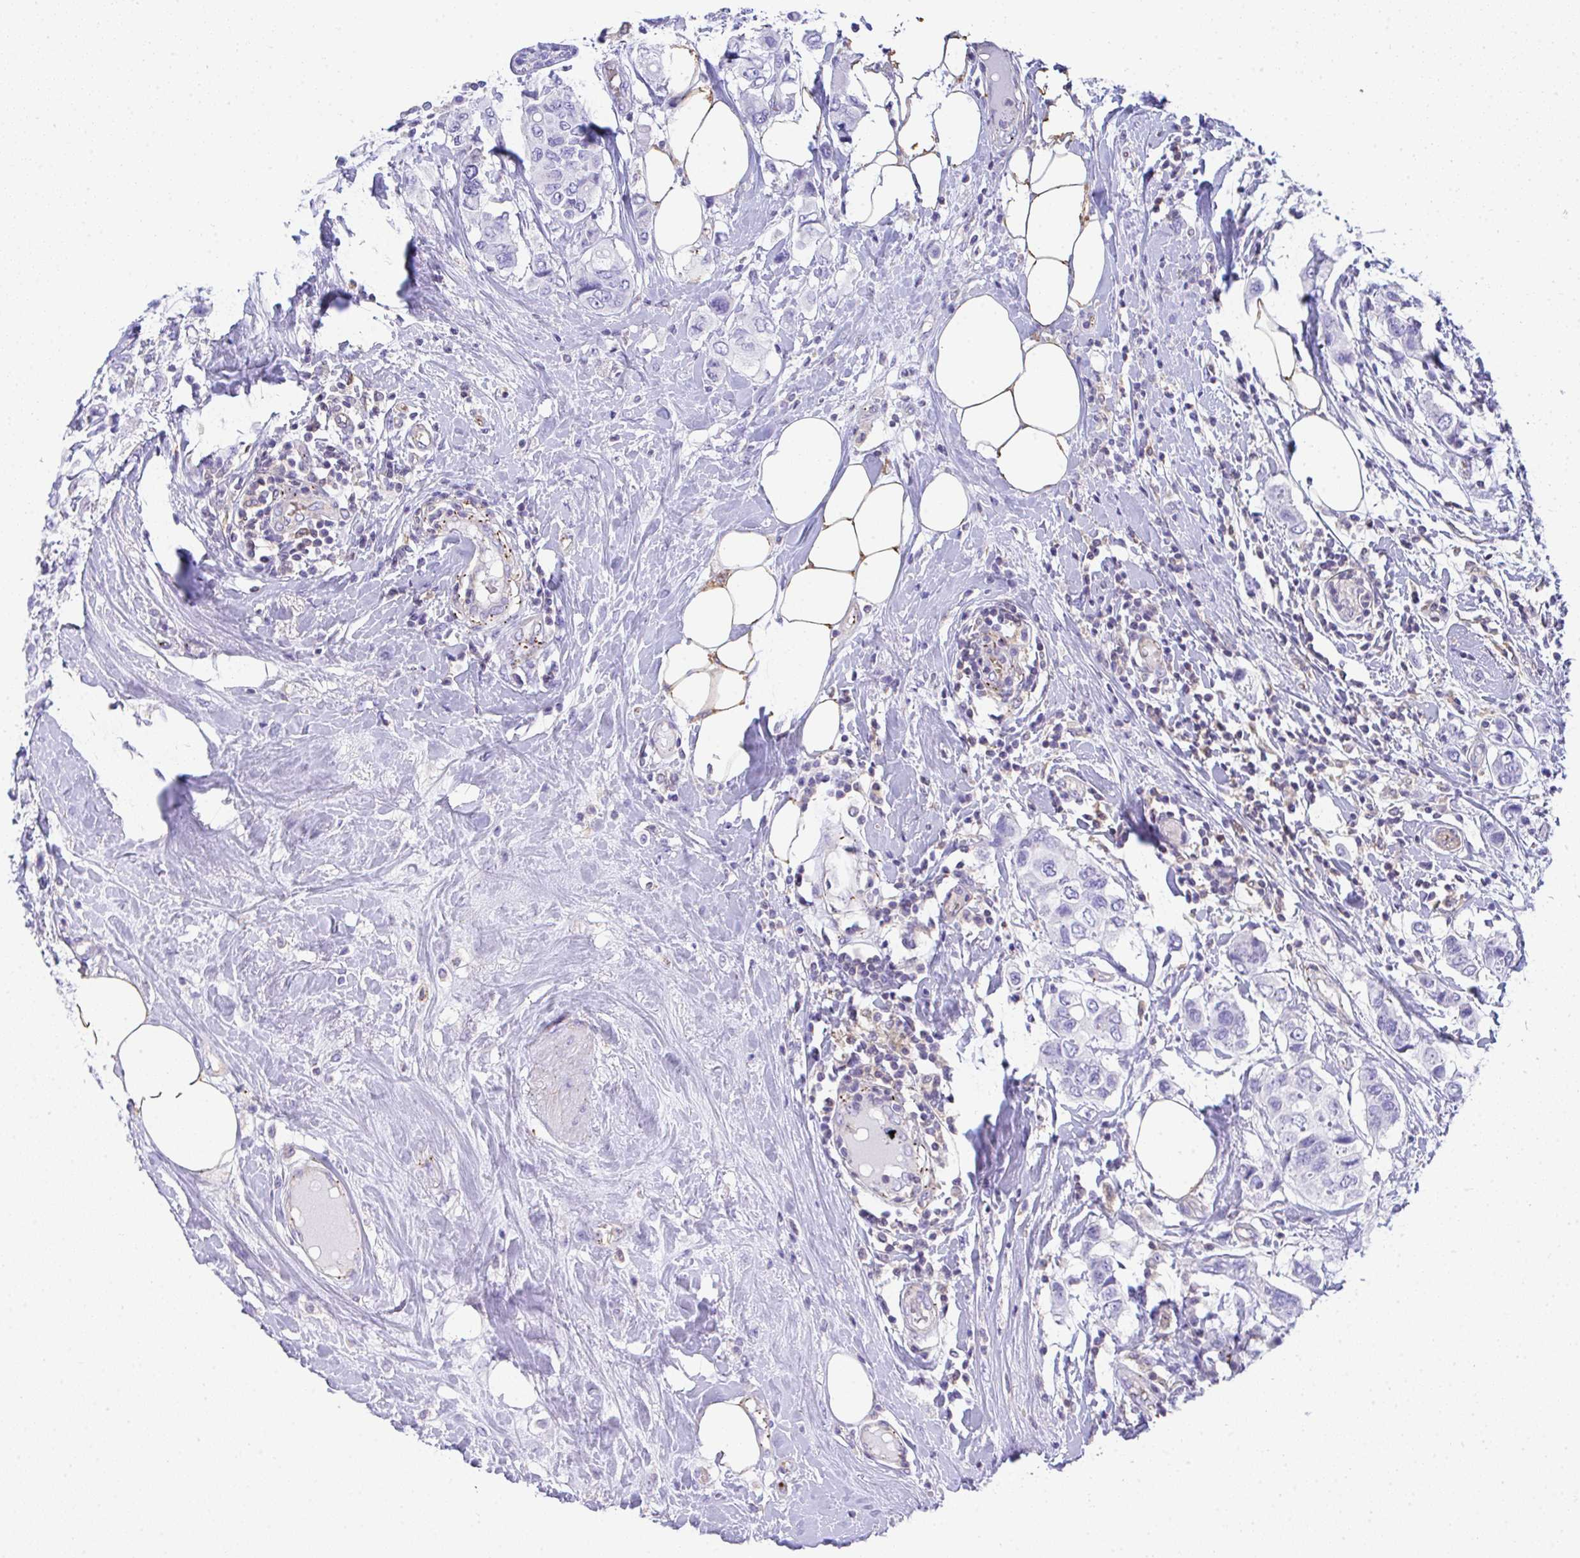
{"staining": {"intensity": "negative", "quantity": "none", "location": "none"}, "tissue": "breast cancer", "cell_type": "Tumor cells", "image_type": "cancer", "snomed": [{"axis": "morphology", "description": "Lobular carcinoma"}, {"axis": "topography", "description": "Breast"}], "caption": "Tumor cells are negative for brown protein staining in lobular carcinoma (breast).", "gene": "TNFAIP8", "patient": {"sex": "female", "age": 51}}